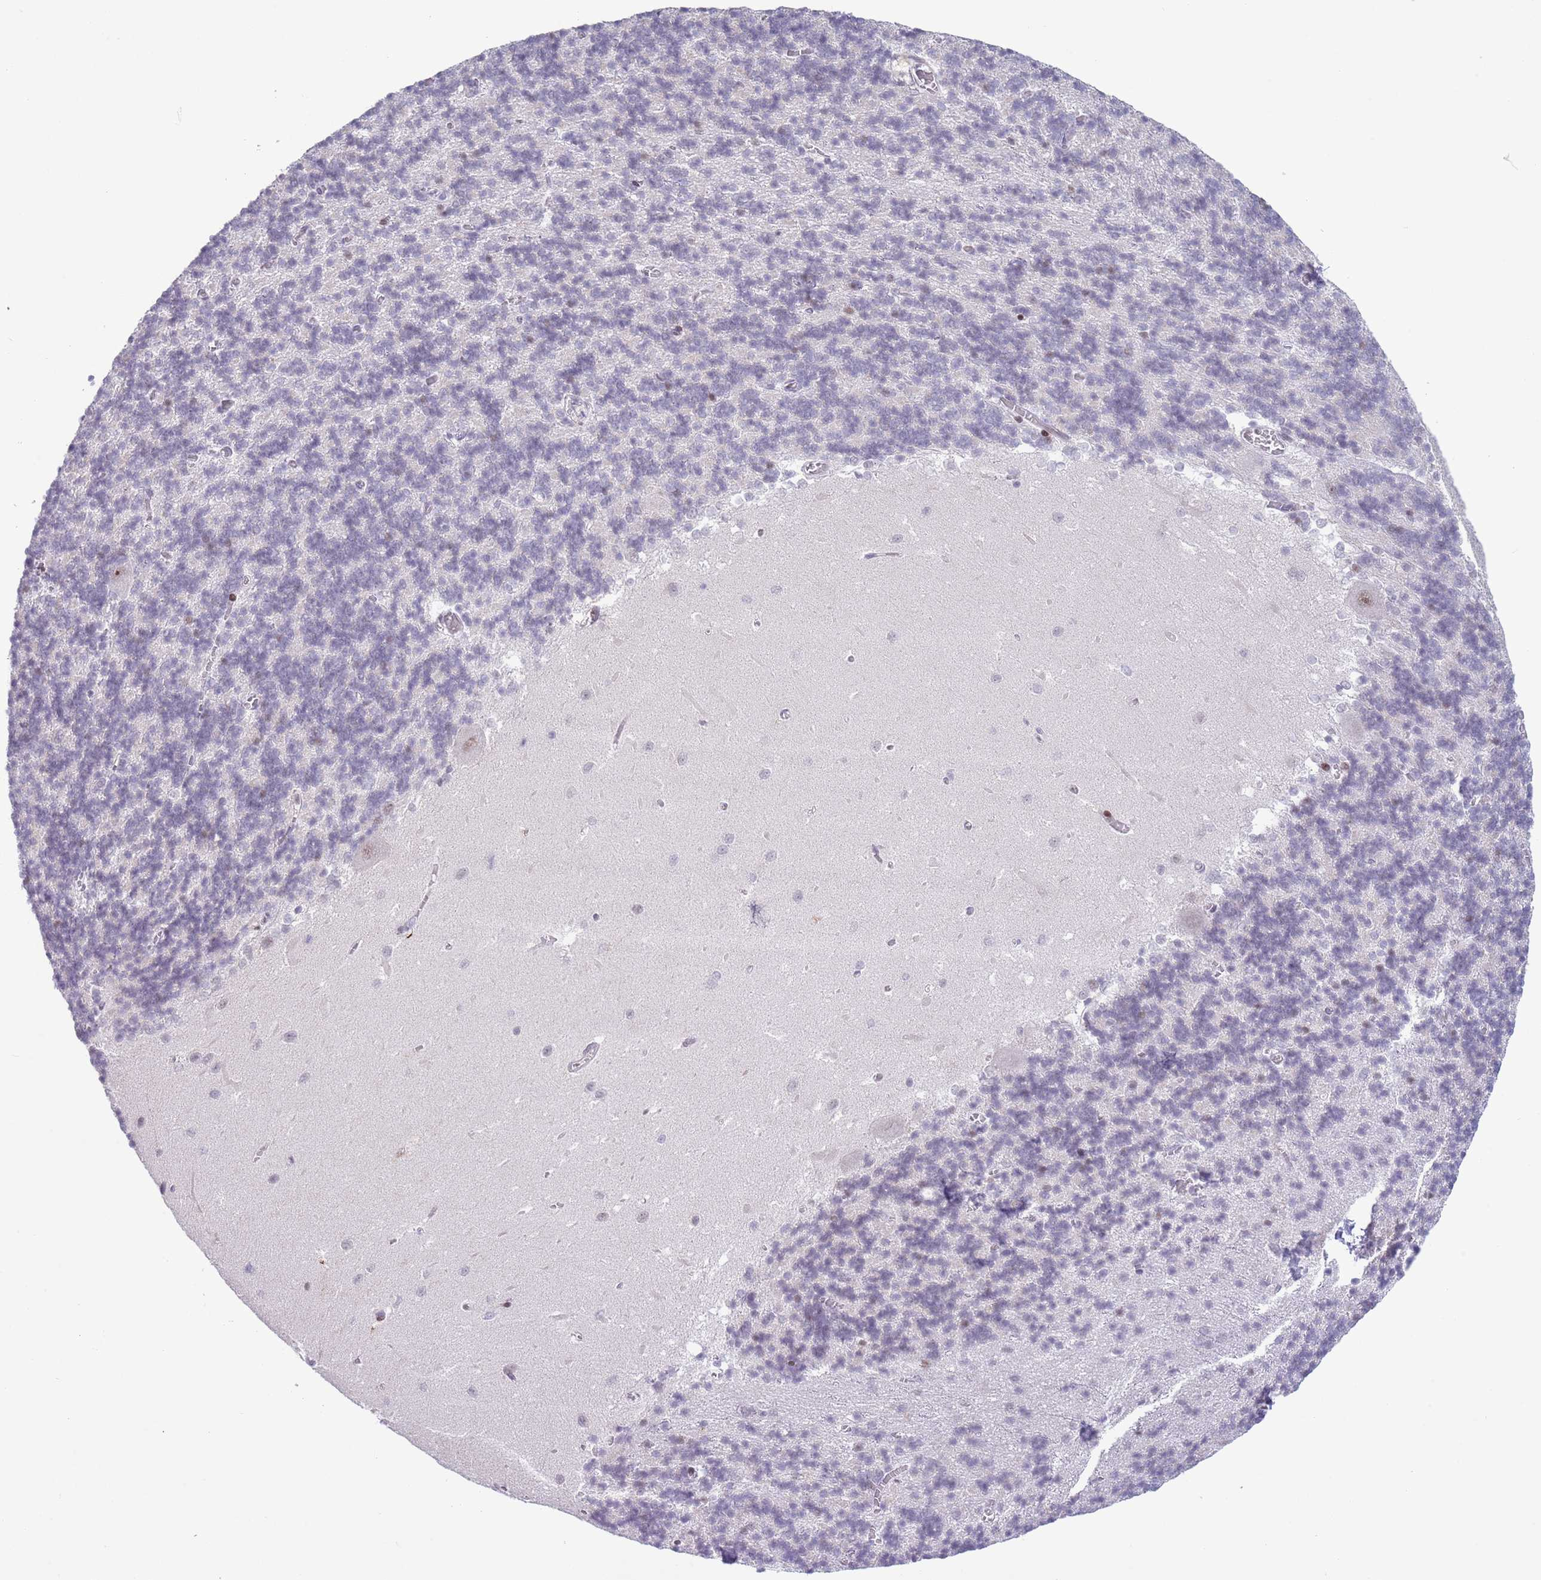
{"staining": {"intensity": "negative", "quantity": "none", "location": "none"}, "tissue": "cerebellum", "cell_type": "Cells in granular layer", "image_type": "normal", "snomed": [{"axis": "morphology", "description": "Normal tissue, NOS"}, {"axis": "topography", "description": "Cerebellum"}], "caption": "Cells in granular layer are negative for brown protein staining in unremarkable cerebellum. (Stains: DAB (3,3'-diaminobenzidine) IHC with hematoxylin counter stain, Microscopy: brightfield microscopy at high magnification).", "gene": "MFSD10", "patient": {"sex": "male", "age": 37}}